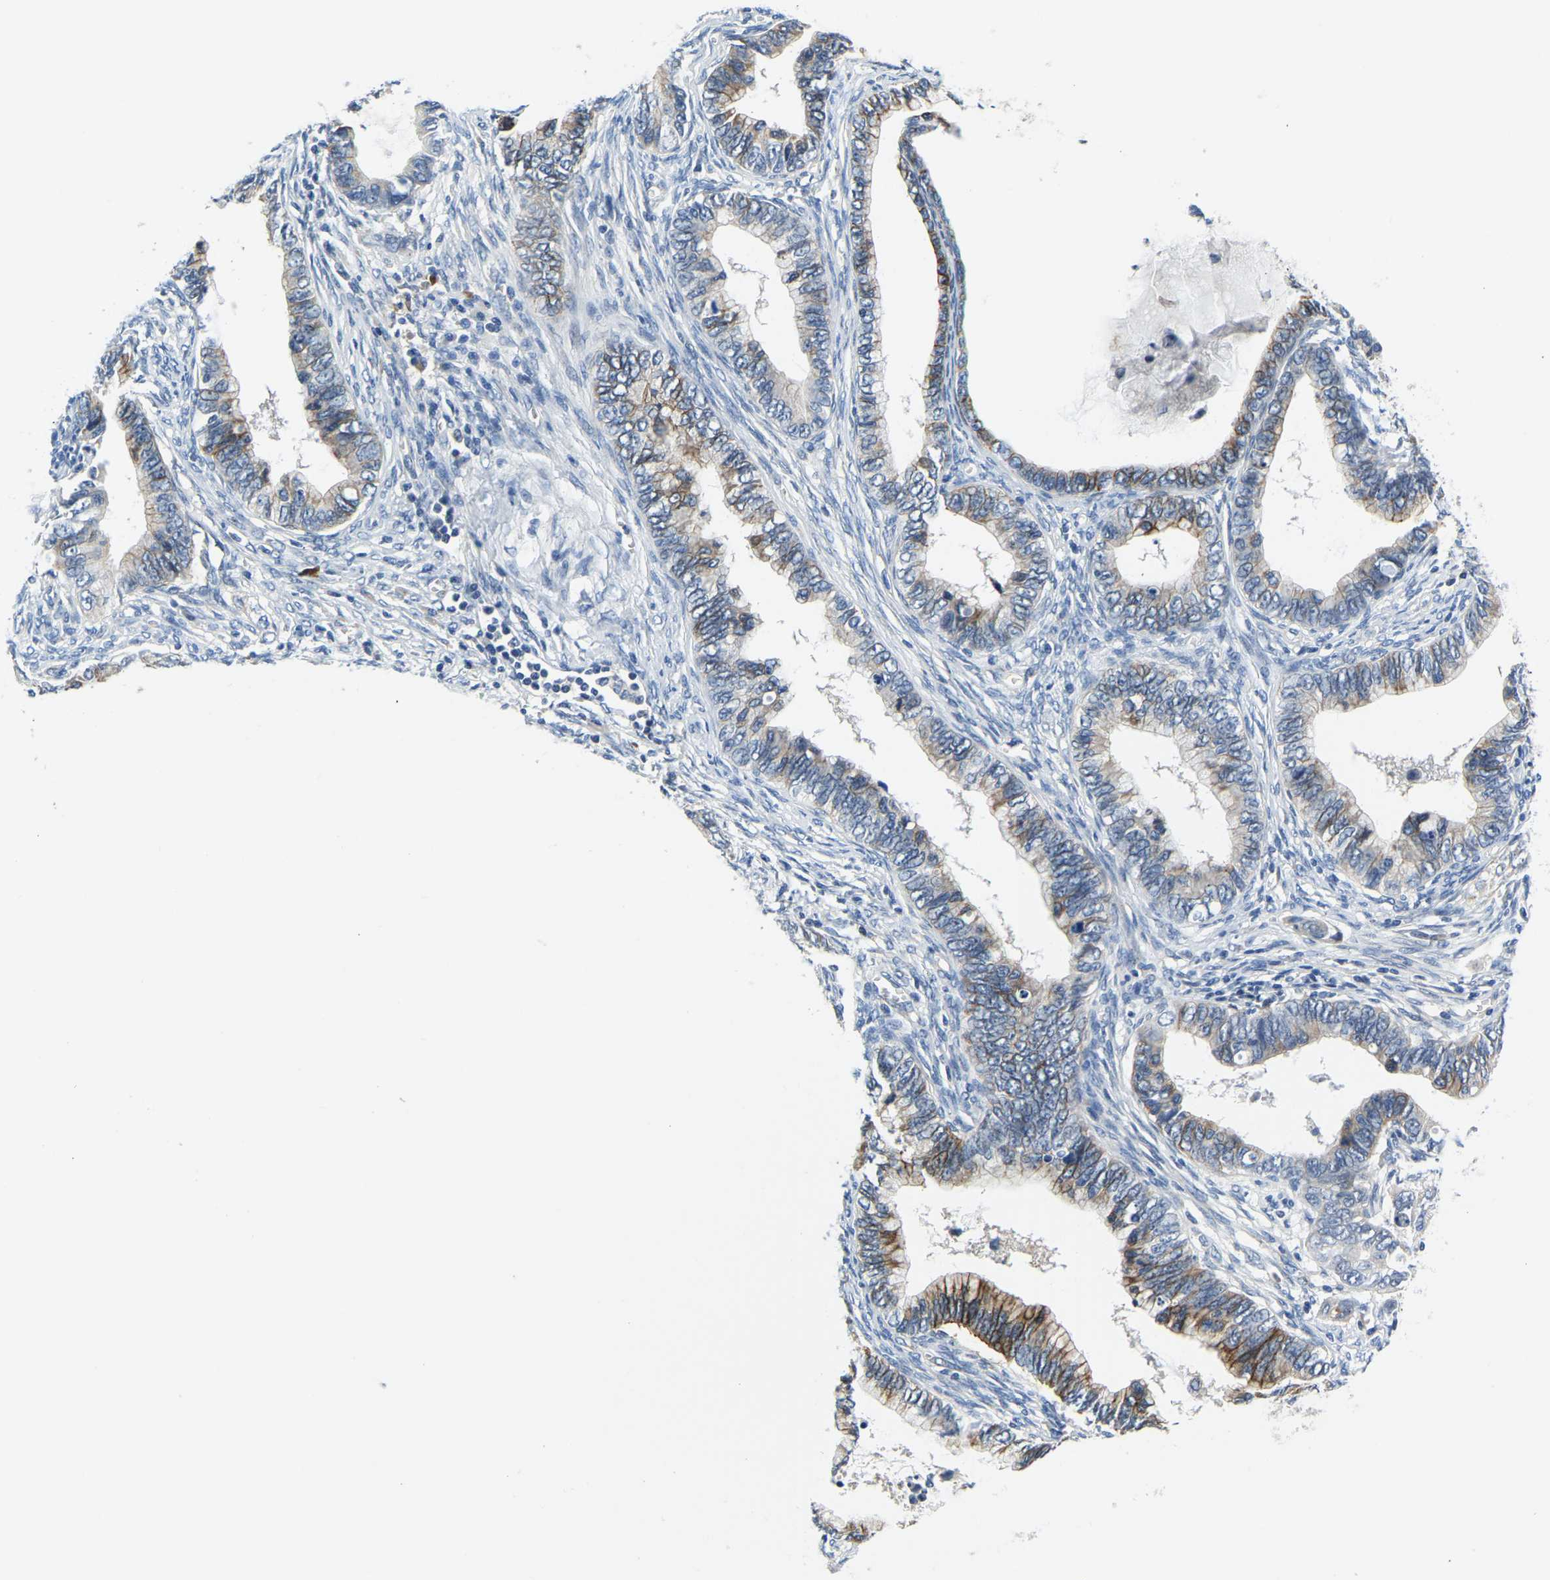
{"staining": {"intensity": "weak", "quantity": "25%-75%", "location": "cytoplasmic/membranous"}, "tissue": "cervical cancer", "cell_type": "Tumor cells", "image_type": "cancer", "snomed": [{"axis": "morphology", "description": "Adenocarcinoma, NOS"}, {"axis": "topography", "description": "Cervix"}], "caption": "Approximately 25%-75% of tumor cells in human cervical adenocarcinoma show weak cytoplasmic/membranous protein staining as visualized by brown immunohistochemical staining.", "gene": "LIAS", "patient": {"sex": "female", "age": 44}}